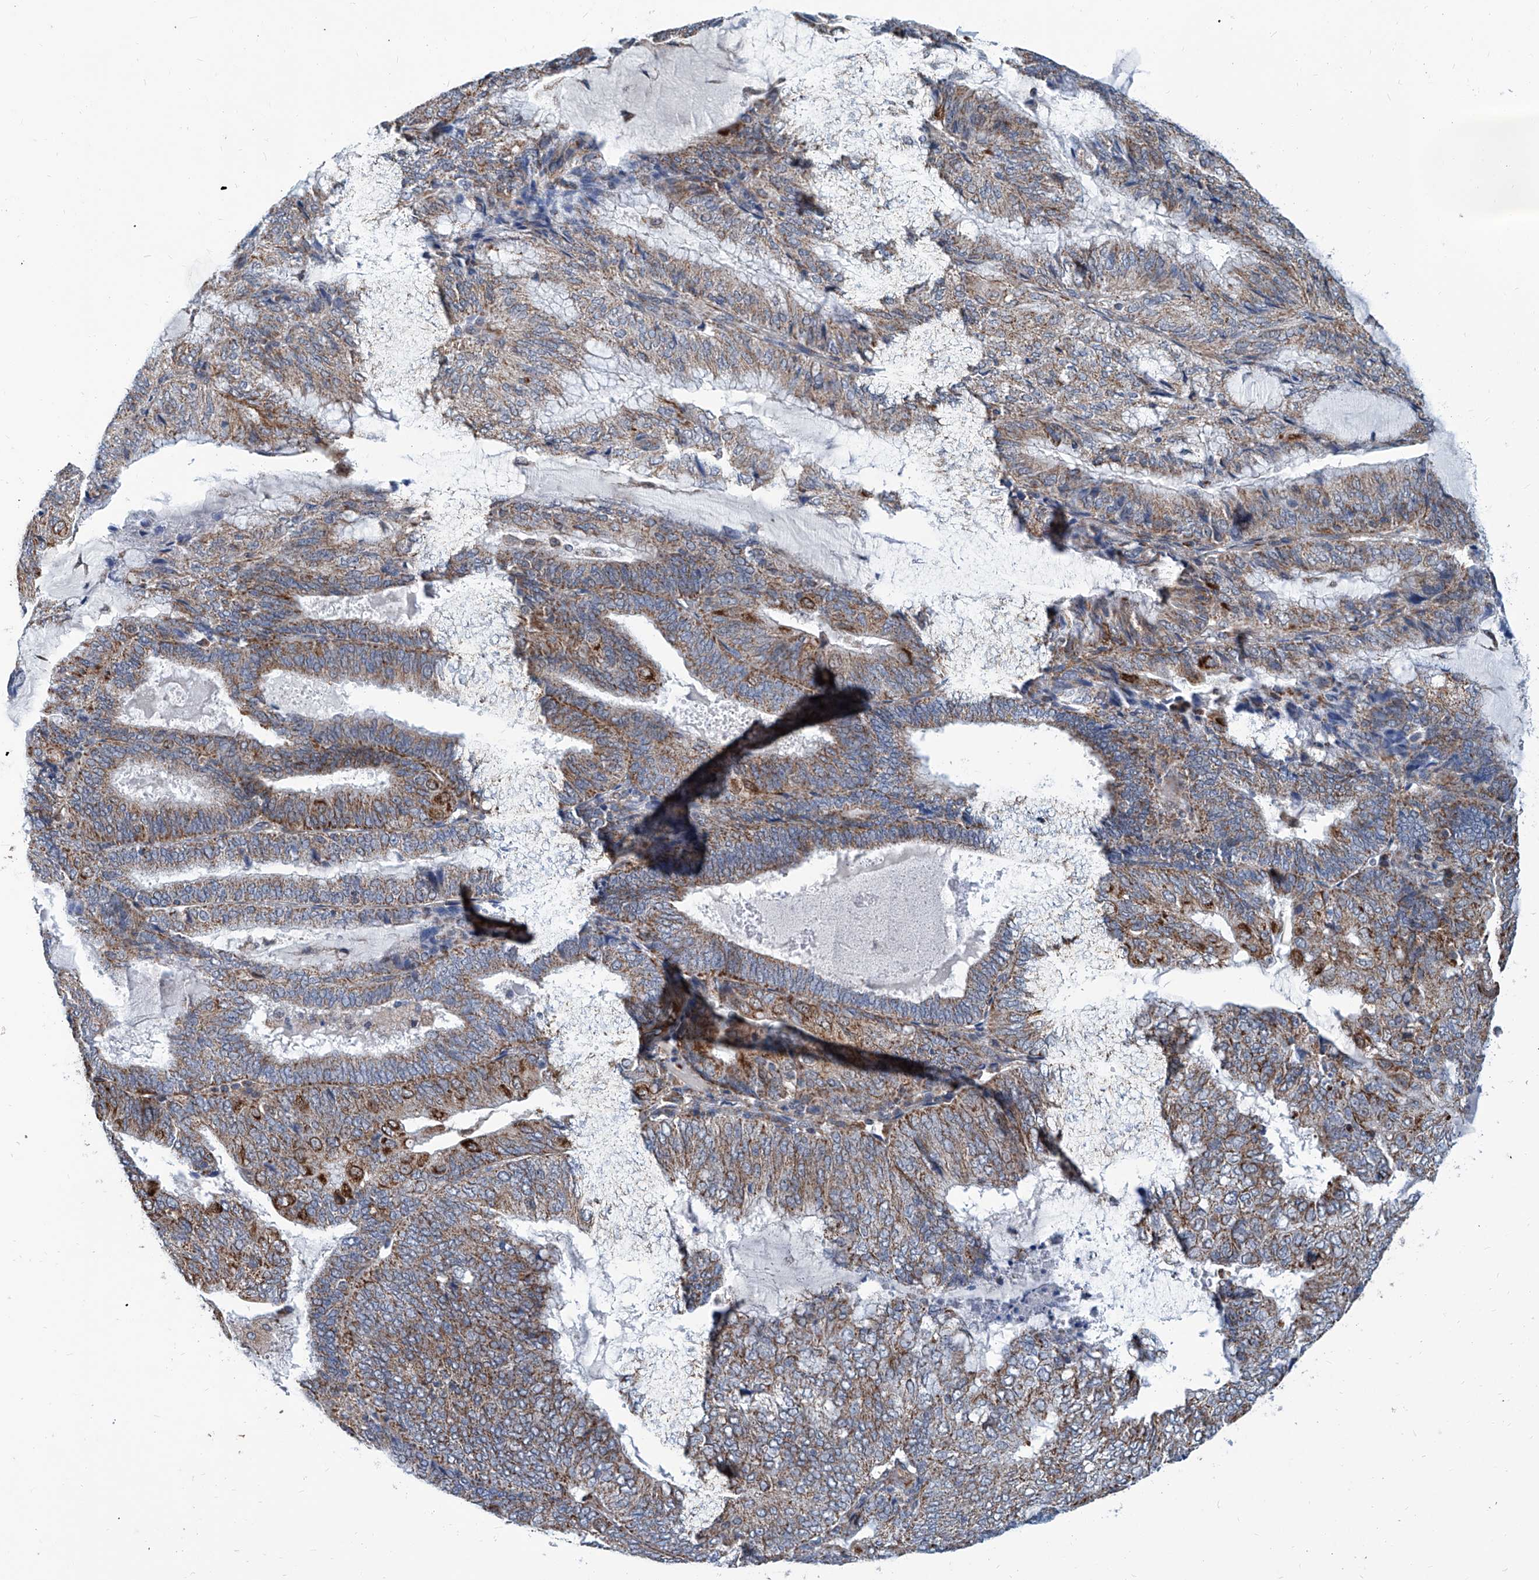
{"staining": {"intensity": "moderate", "quantity": ">75%", "location": "cytoplasmic/membranous"}, "tissue": "endometrial cancer", "cell_type": "Tumor cells", "image_type": "cancer", "snomed": [{"axis": "morphology", "description": "Adenocarcinoma, NOS"}, {"axis": "topography", "description": "Endometrium"}], "caption": "Immunohistochemical staining of human adenocarcinoma (endometrial) reveals moderate cytoplasmic/membranous protein staining in approximately >75% of tumor cells.", "gene": "USP48", "patient": {"sex": "female", "age": 81}}